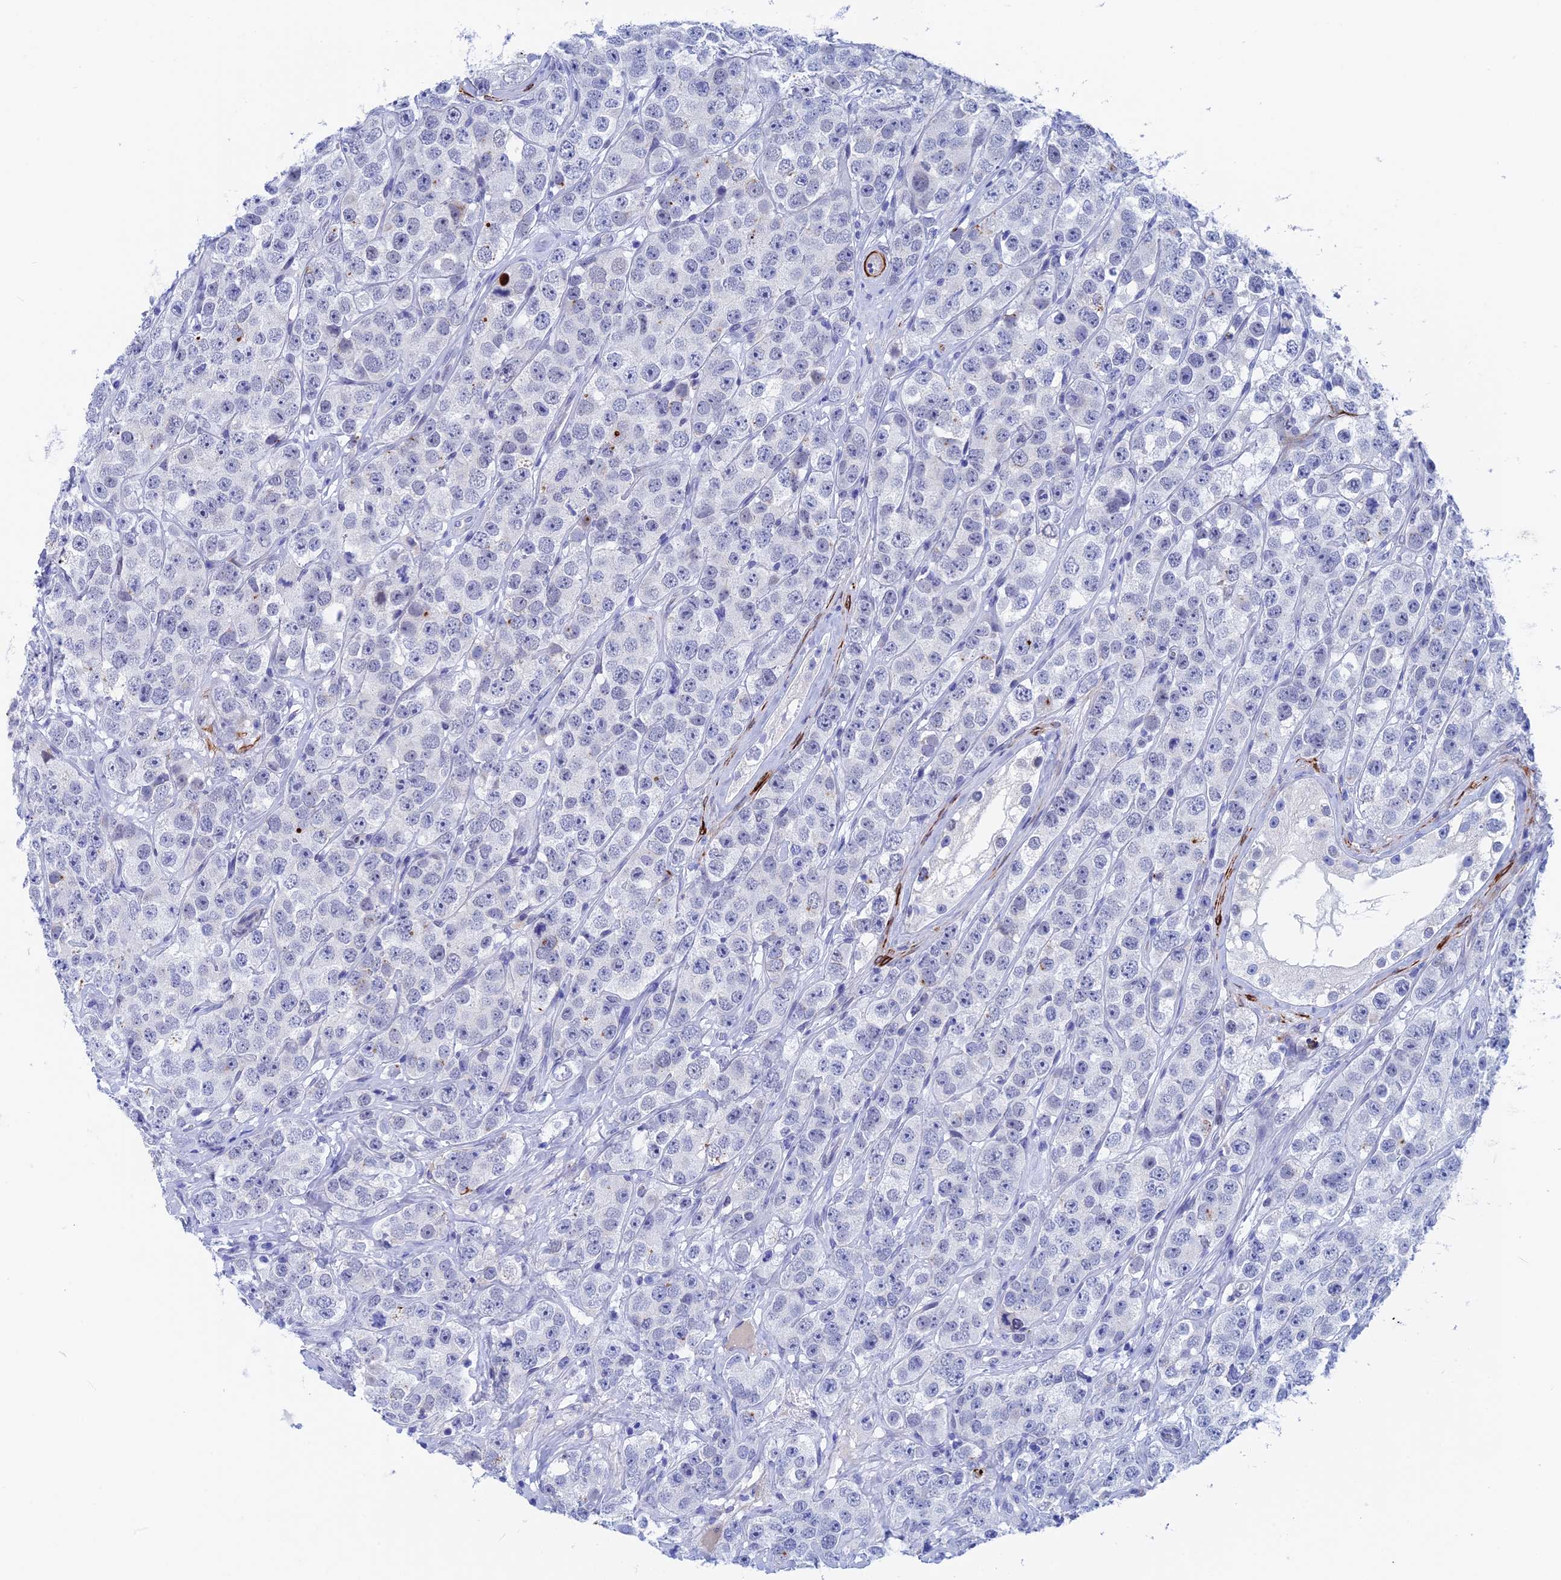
{"staining": {"intensity": "negative", "quantity": "none", "location": "none"}, "tissue": "testis cancer", "cell_type": "Tumor cells", "image_type": "cancer", "snomed": [{"axis": "morphology", "description": "Seminoma, NOS"}, {"axis": "topography", "description": "Testis"}], "caption": "This is a photomicrograph of immunohistochemistry staining of testis seminoma, which shows no positivity in tumor cells.", "gene": "WDR83", "patient": {"sex": "male", "age": 28}}